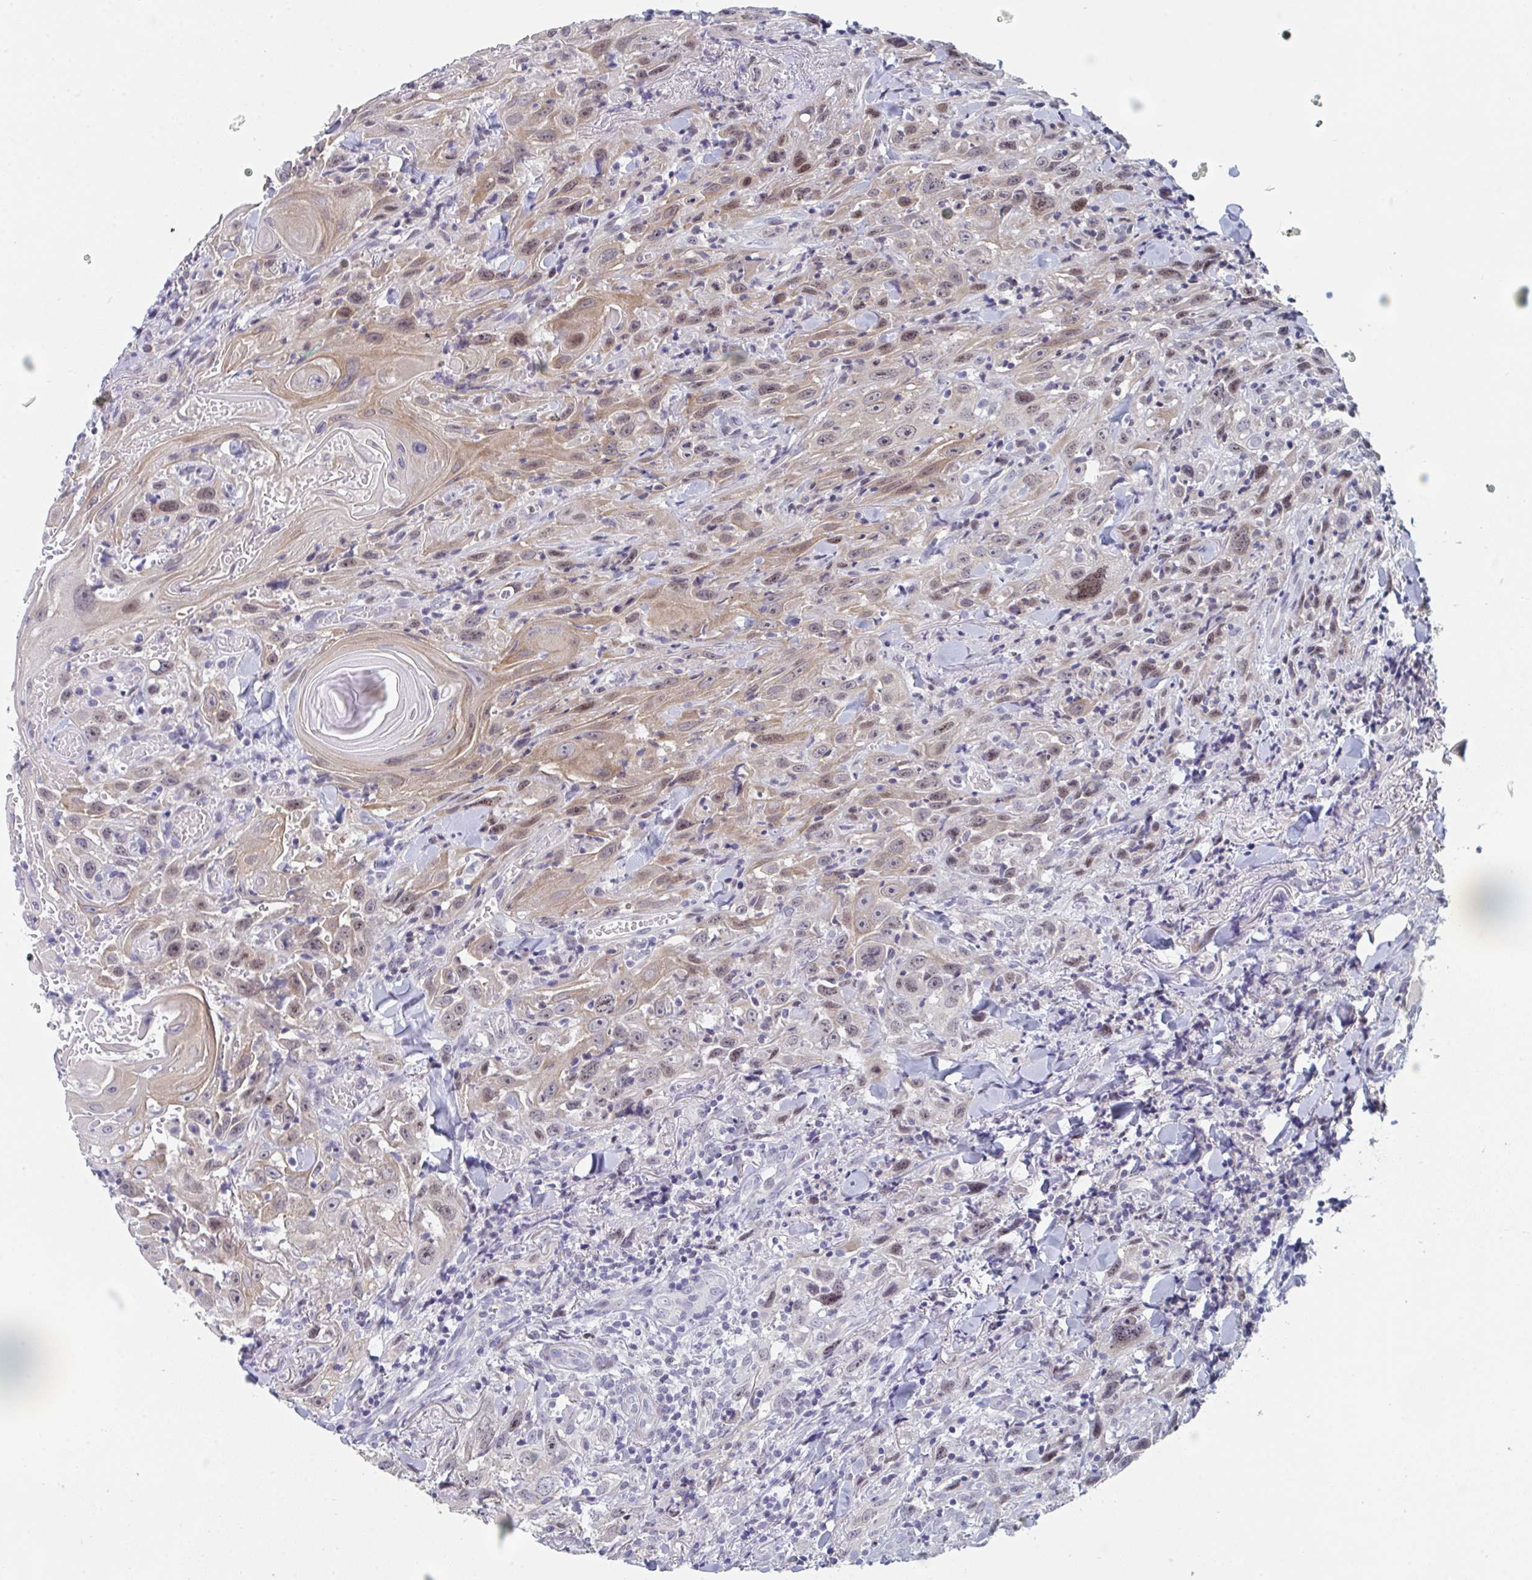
{"staining": {"intensity": "moderate", "quantity": ">75%", "location": "cytoplasmic/membranous,nuclear"}, "tissue": "head and neck cancer", "cell_type": "Tumor cells", "image_type": "cancer", "snomed": [{"axis": "morphology", "description": "Squamous cell carcinoma, NOS"}, {"axis": "topography", "description": "Head-Neck"}], "caption": "This image demonstrates head and neck cancer stained with immunohistochemistry to label a protein in brown. The cytoplasmic/membranous and nuclear of tumor cells show moderate positivity for the protein. Nuclei are counter-stained blue.", "gene": "CENPT", "patient": {"sex": "female", "age": 95}}